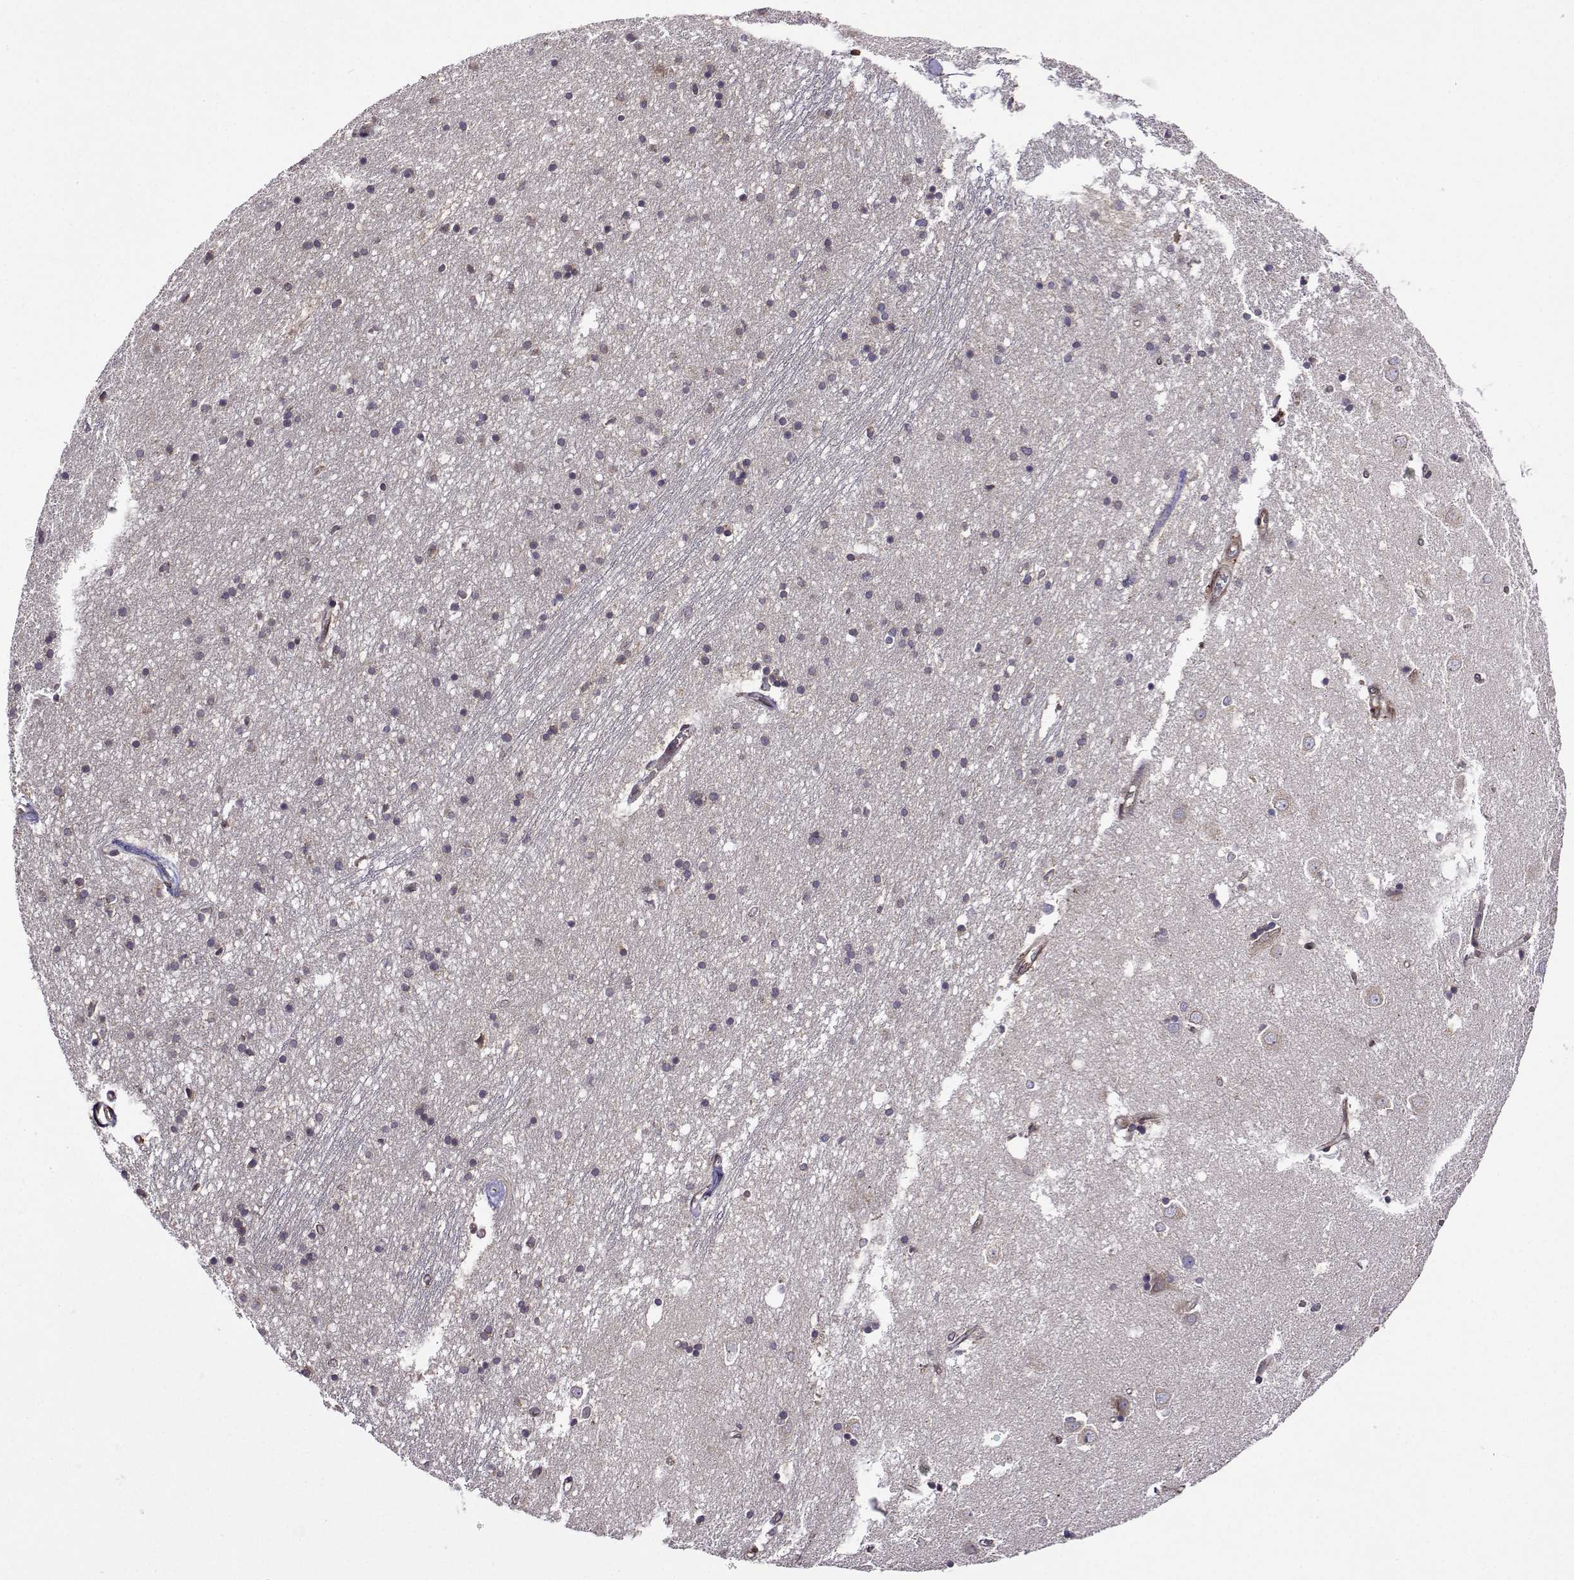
{"staining": {"intensity": "negative", "quantity": "none", "location": "none"}, "tissue": "caudate", "cell_type": "Glial cells", "image_type": "normal", "snomed": [{"axis": "morphology", "description": "Normal tissue, NOS"}, {"axis": "topography", "description": "Lateral ventricle wall"}], "caption": "A high-resolution image shows immunohistochemistry staining of unremarkable caudate, which displays no significant staining in glial cells. Nuclei are stained in blue.", "gene": "PGRMC2", "patient": {"sex": "male", "age": 54}}